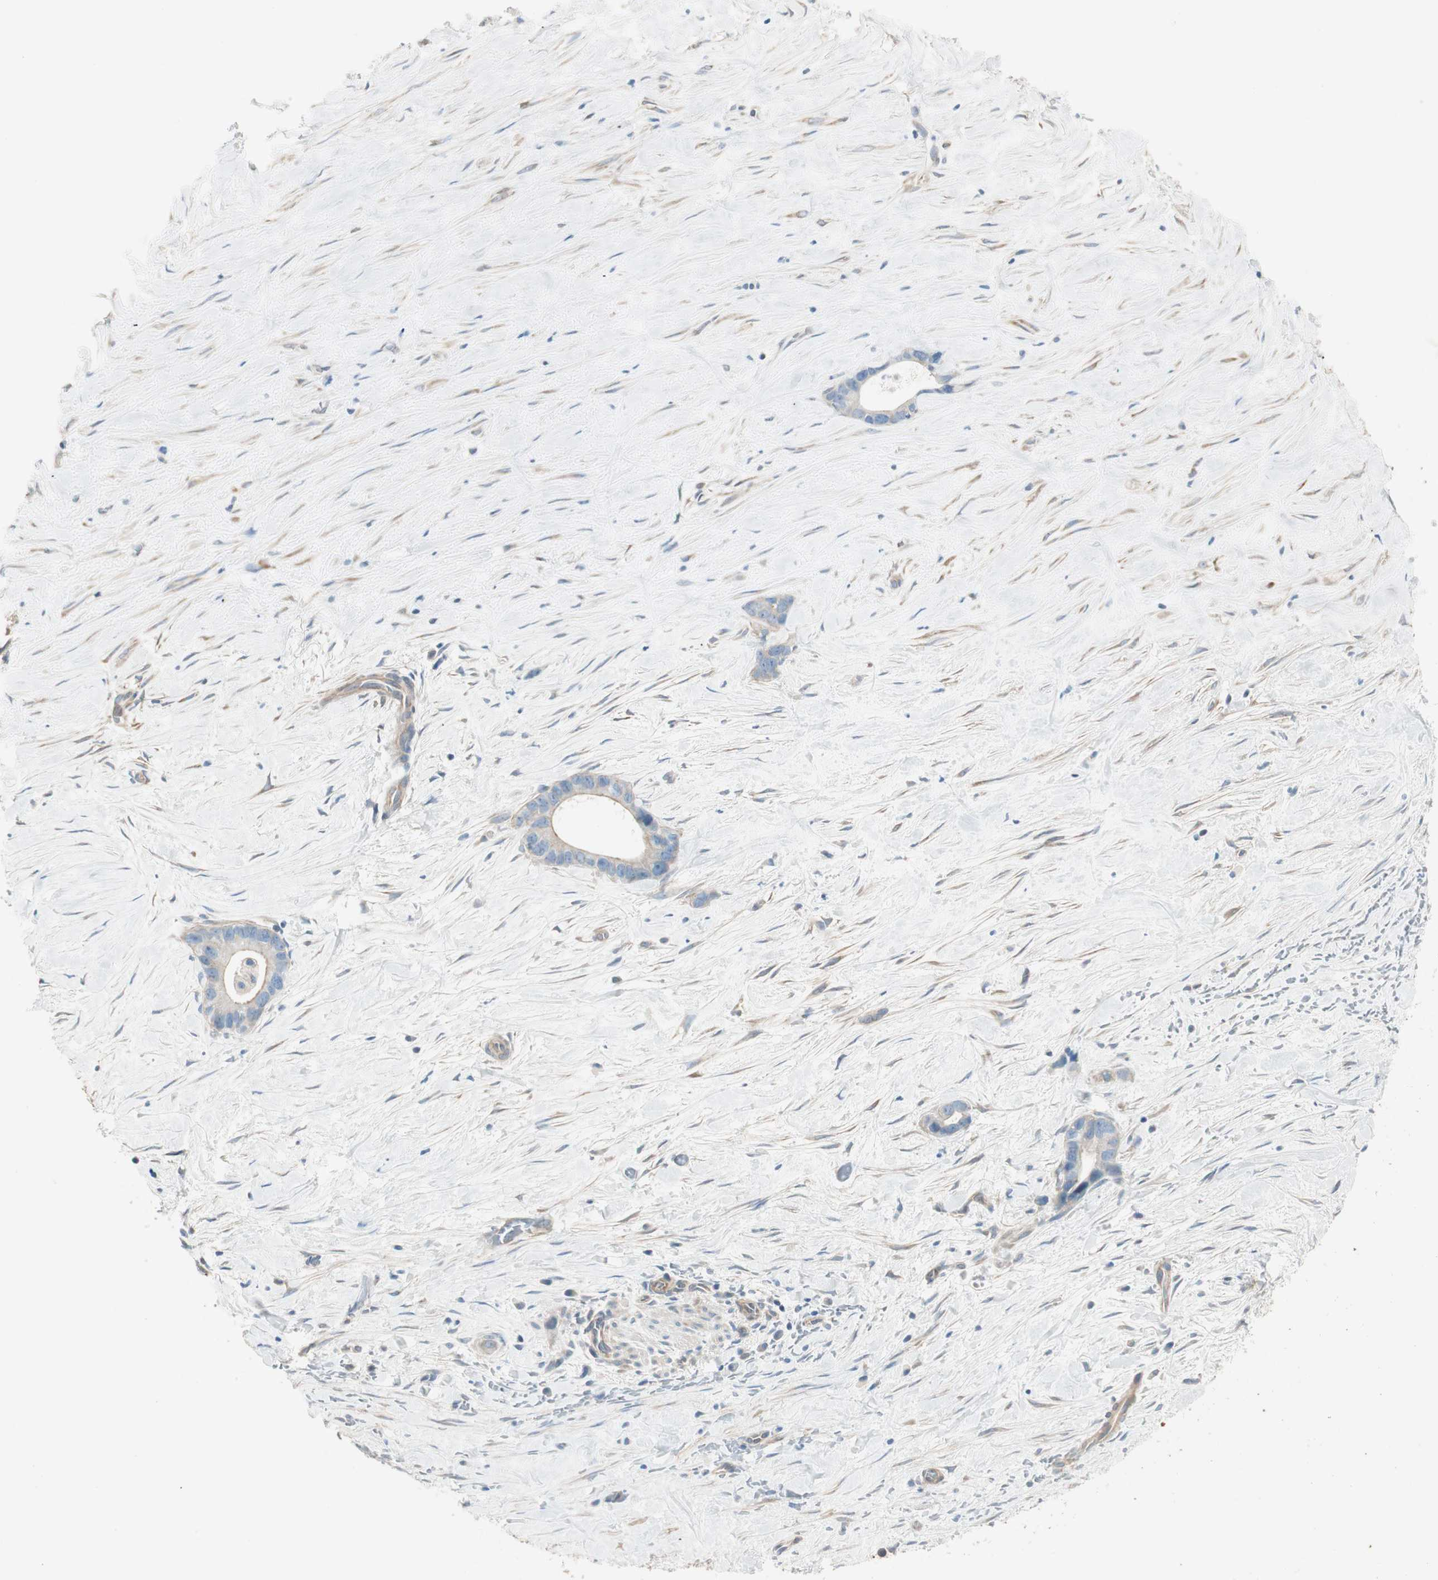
{"staining": {"intensity": "weak", "quantity": "<25%", "location": "cytoplasmic/membranous"}, "tissue": "liver cancer", "cell_type": "Tumor cells", "image_type": "cancer", "snomed": [{"axis": "morphology", "description": "Cholangiocarcinoma"}, {"axis": "topography", "description": "Liver"}], "caption": "This is an immunohistochemistry micrograph of liver cancer (cholangiocarcinoma). There is no expression in tumor cells.", "gene": "CDK3", "patient": {"sex": "female", "age": 55}}